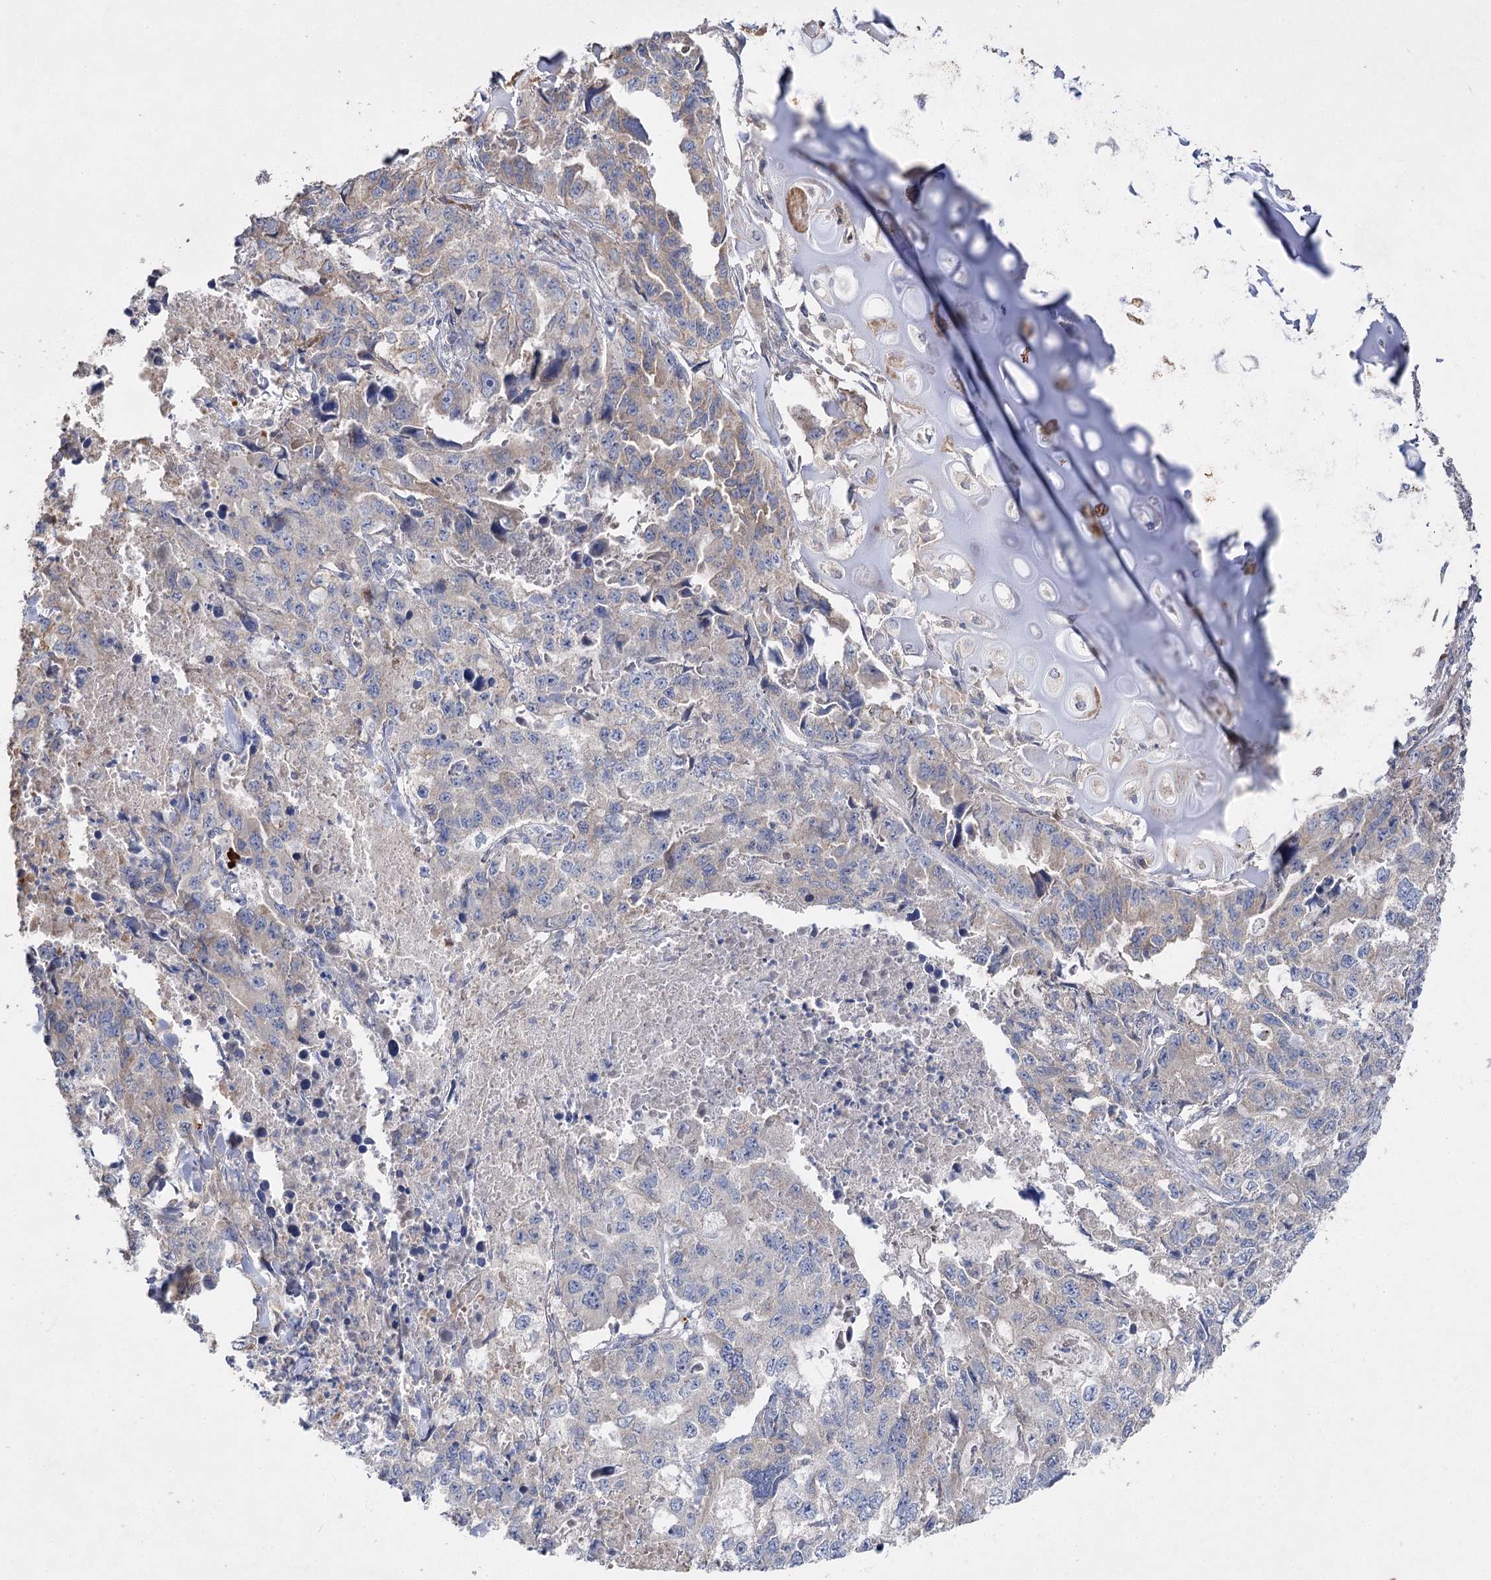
{"staining": {"intensity": "weak", "quantity": "<25%", "location": "cytoplasmic/membranous"}, "tissue": "lung cancer", "cell_type": "Tumor cells", "image_type": "cancer", "snomed": [{"axis": "morphology", "description": "Adenocarcinoma, NOS"}, {"axis": "topography", "description": "Lung"}], "caption": "High power microscopy histopathology image of an immunohistochemistry micrograph of lung cancer (adenocarcinoma), revealing no significant staining in tumor cells. (DAB (3,3'-diaminobenzidine) IHC, high magnification).", "gene": "IL1RAP", "patient": {"sex": "female", "age": 51}}